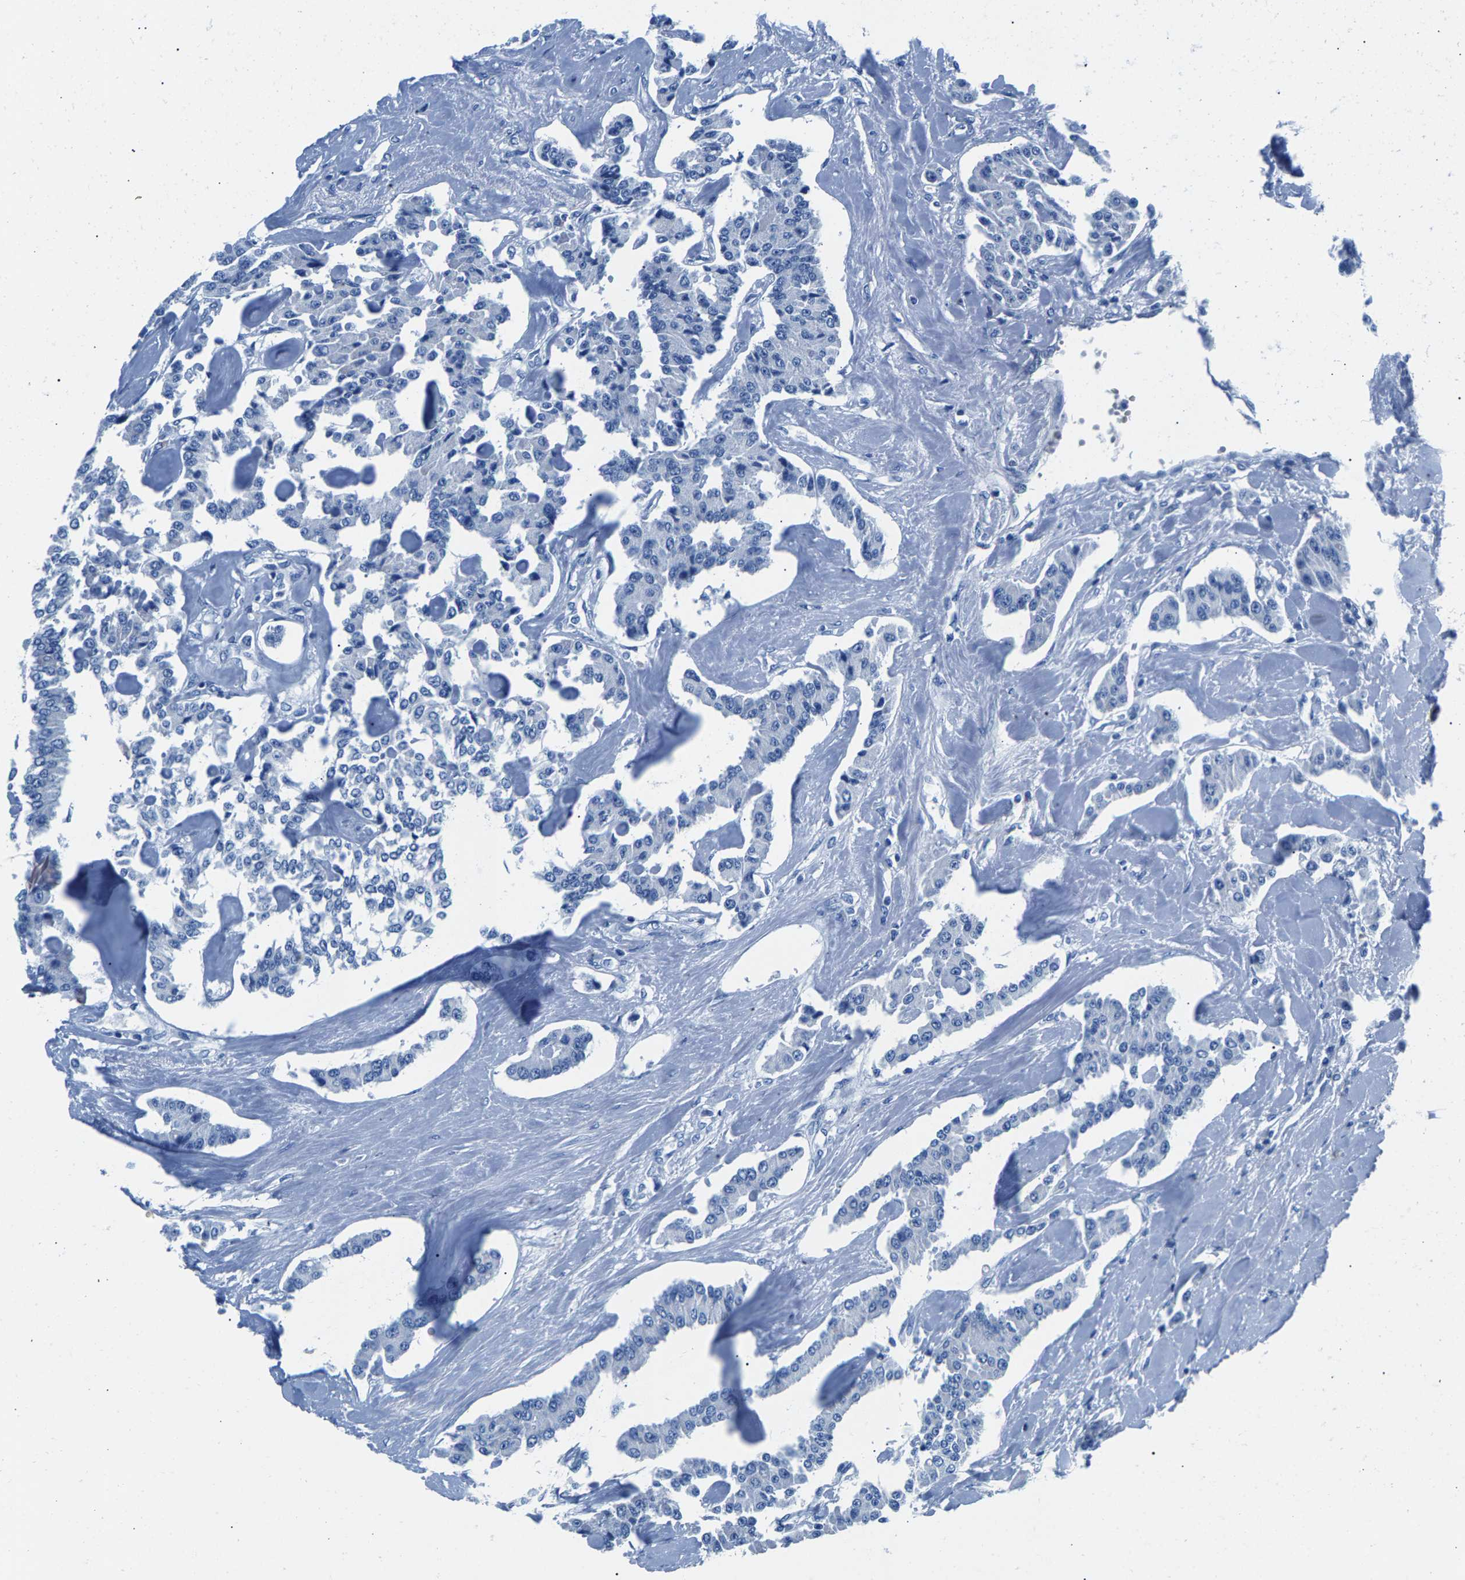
{"staining": {"intensity": "negative", "quantity": "none", "location": "none"}, "tissue": "carcinoid", "cell_type": "Tumor cells", "image_type": "cancer", "snomed": [{"axis": "morphology", "description": "Carcinoid, malignant, NOS"}, {"axis": "topography", "description": "Pancreas"}], "caption": "Protein analysis of carcinoid exhibits no significant staining in tumor cells. (DAB (3,3'-diaminobenzidine) immunohistochemistry visualized using brightfield microscopy, high magnification).", "gene": "CPS1", "patient": {"sex": "male", "age": 41}}